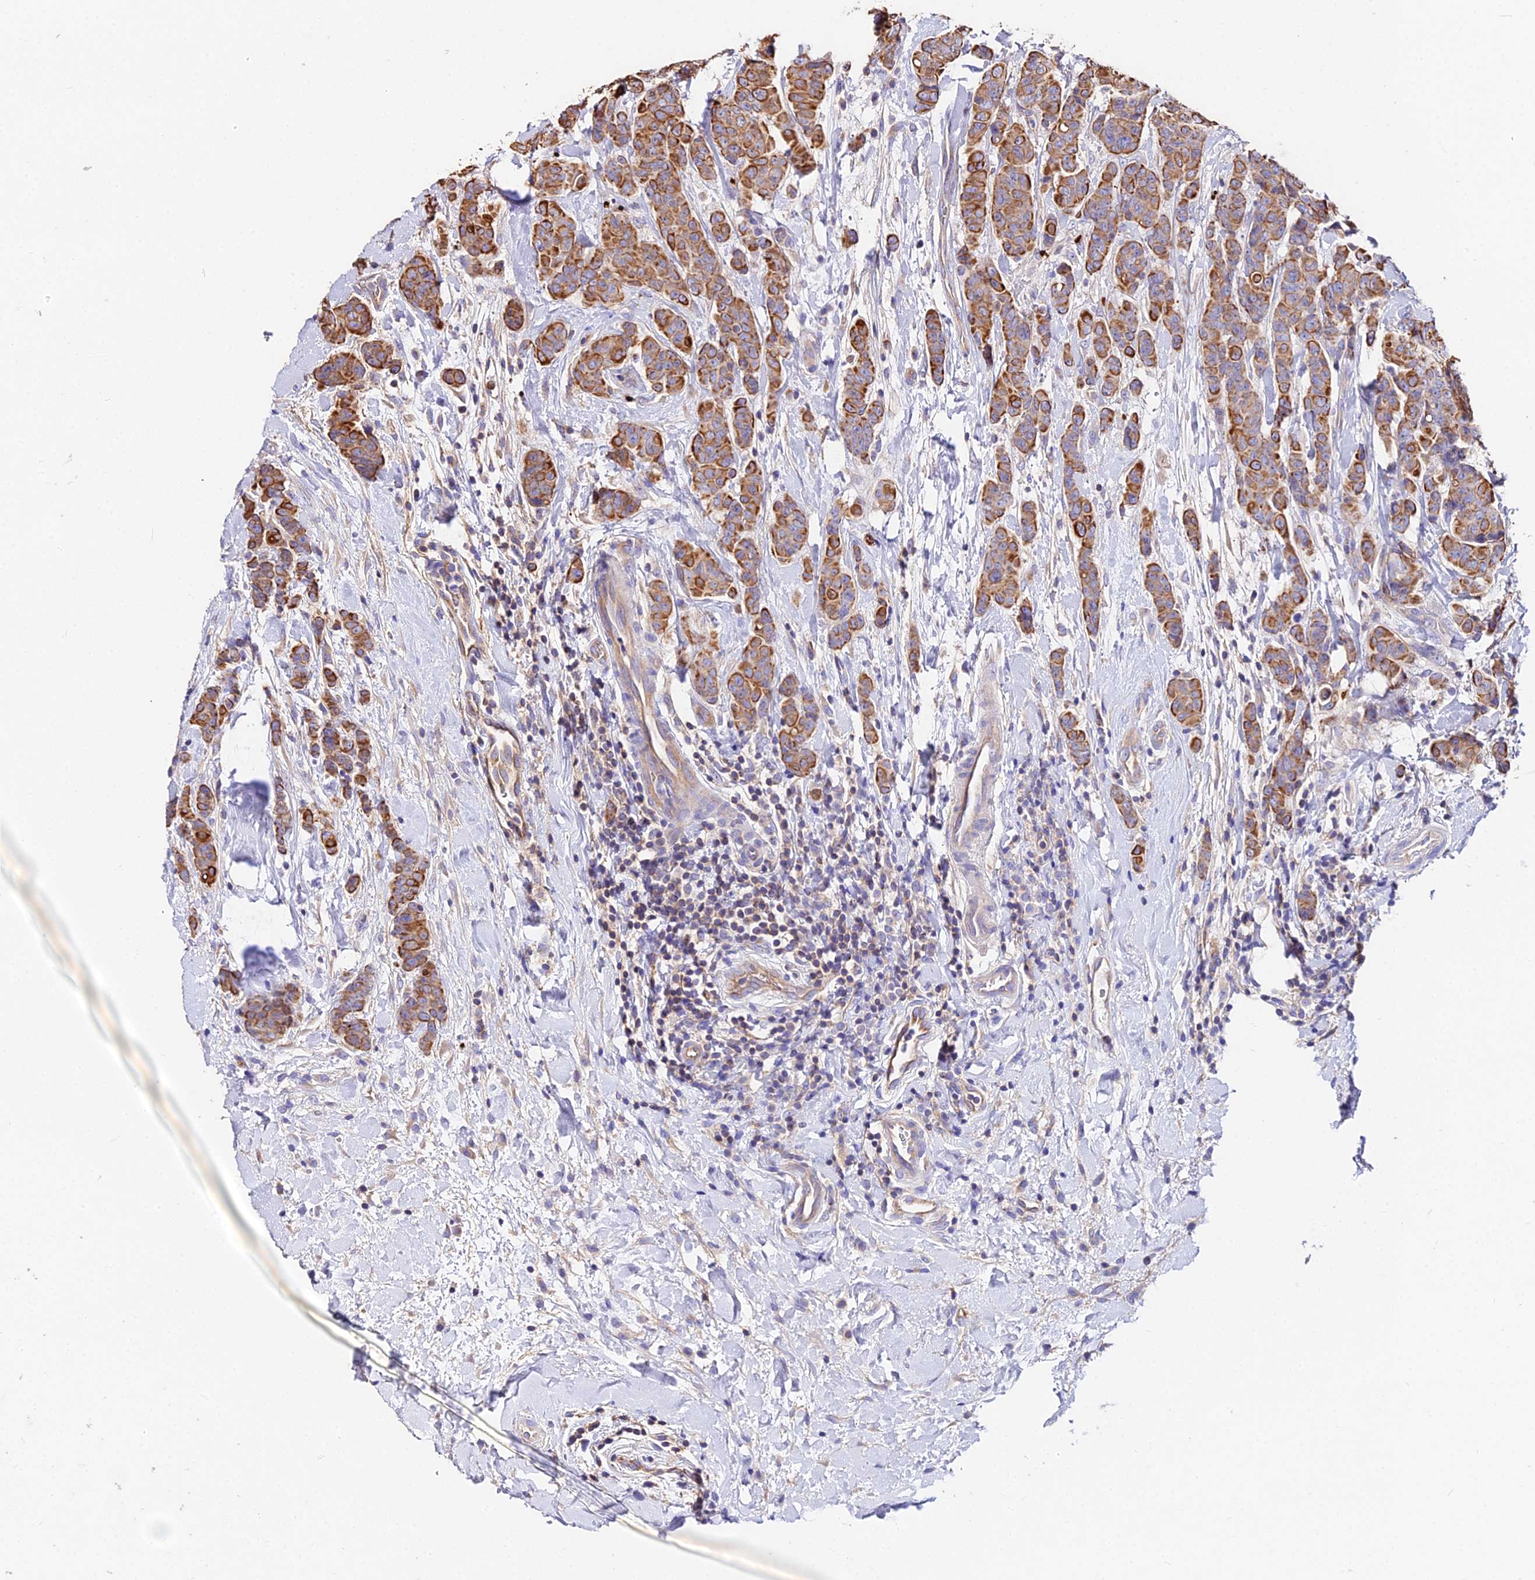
{"staining": {"intensity": "moderate", "quantity": ">75%", "location": "cytoplasmic/membranous"}, "tissue": "breast cancer", "cell_type": "Tumor cells", "image_type": "cancer", "snomed": [{"axis": "morphology", "description": "Duct carcinoma"}, {"axis": "topography", "description": "Breast"}], "caption": "Moderate cytoplasmic/membranous positivity is seen in about >75% of tumor cells in breast infiltrating ductal carcinoma. Using DAB (3,3'-diaminobenzidine) (brown) and hematoxylin (blue) stains, captured at high magnification using brightfield microscopy.", "gene": "DAW1", "patient": {"sex": "female", "age": 40}}